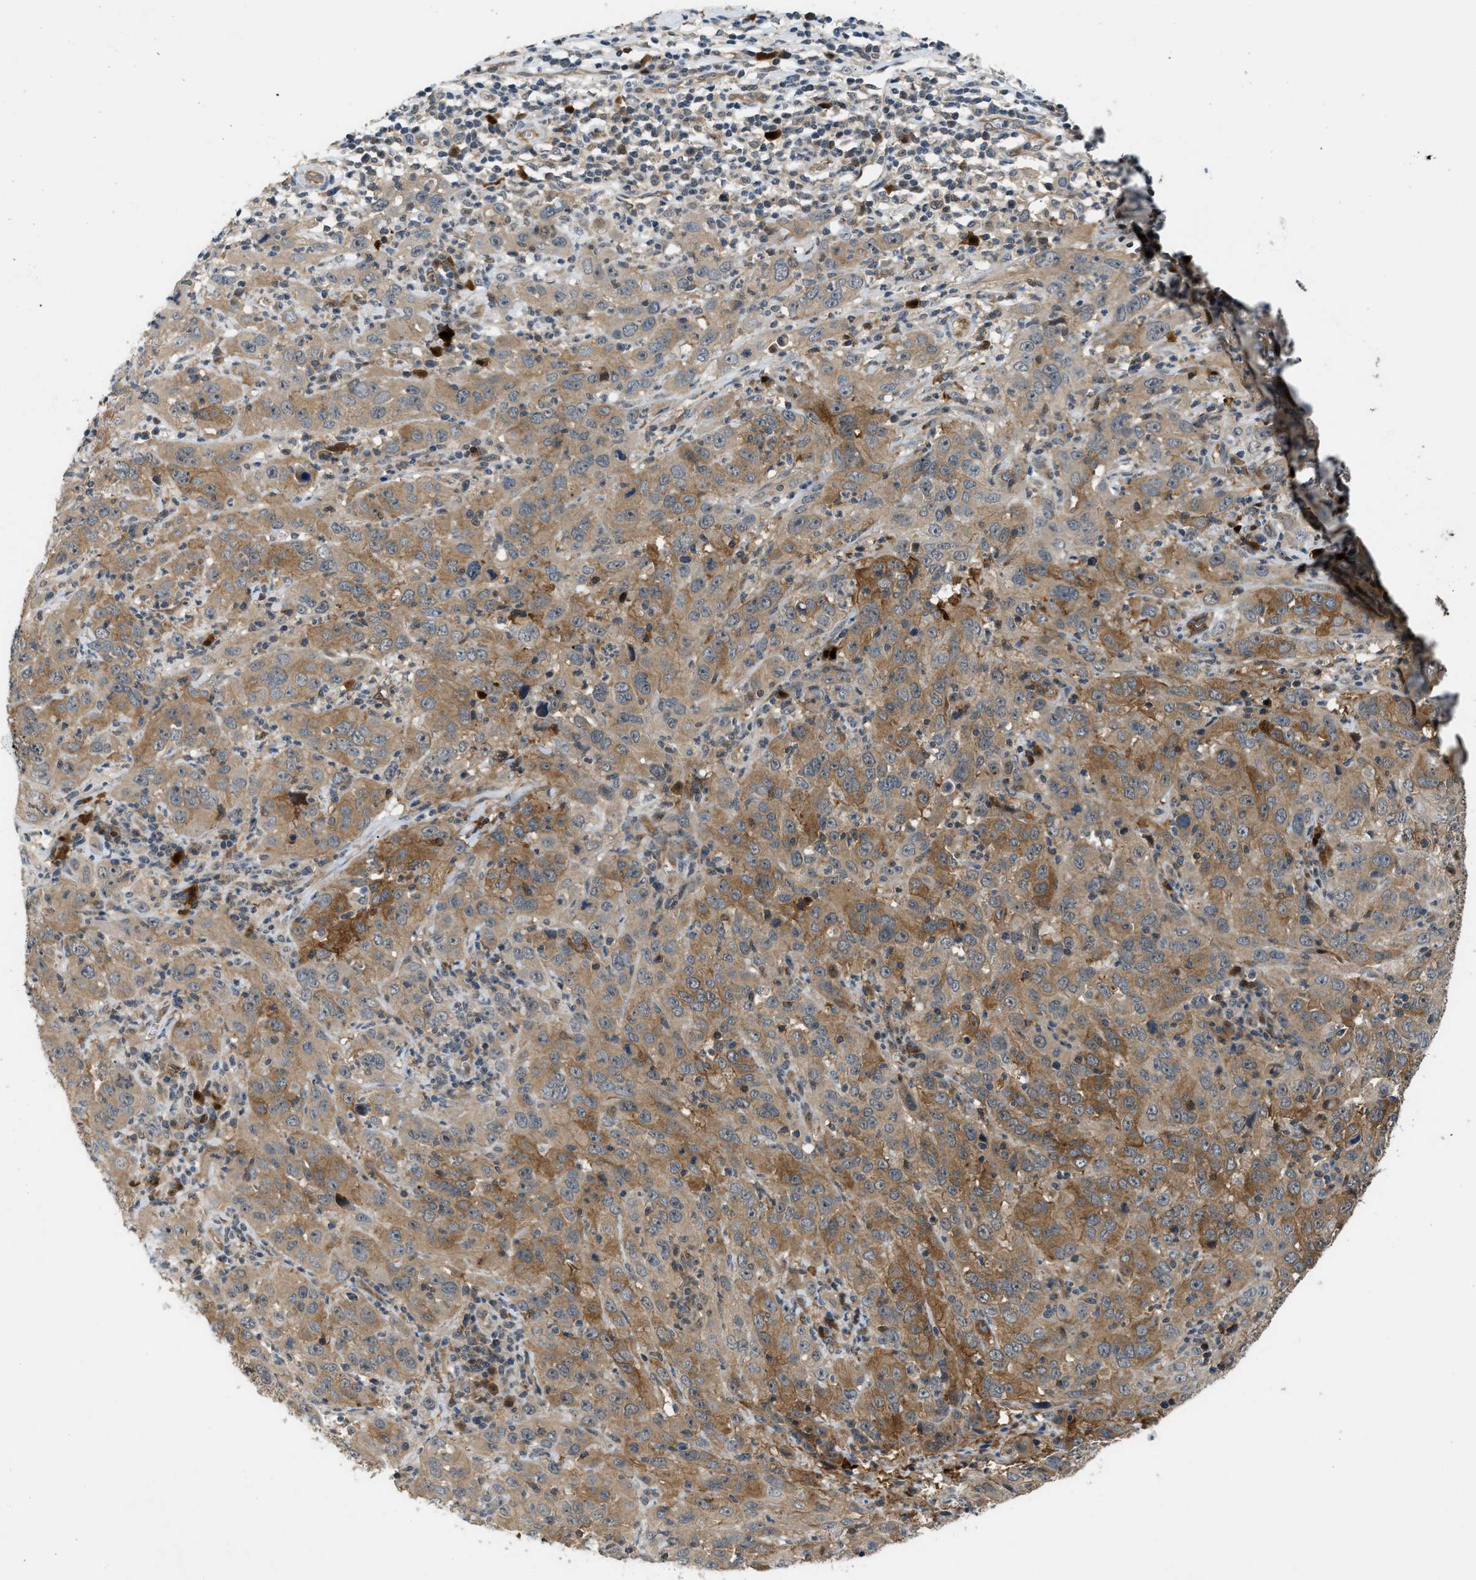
{"staining": {"intensity": "moderate", "quantity": ">75%", "location": "cytoplasmic/membranous"}, "tissue": "cervical cancer", "cell_type": "Tumor cells", "image_type": "cancer", "snomed": [{"axis": "morphology", "description": "Squamous cell carcinoma, NOS"}, {"axis": "topography", "description": "Cervix"}], "caption": "Protein expression by immunohistochemistry (IHC) reveals moderate cytoplasmic/membranous staining in approximately >75% of tumor cells in cervical squamous cell carcinoma.", "gene": "TRAK2", "patient": {"sex": "female", "age": 32}}